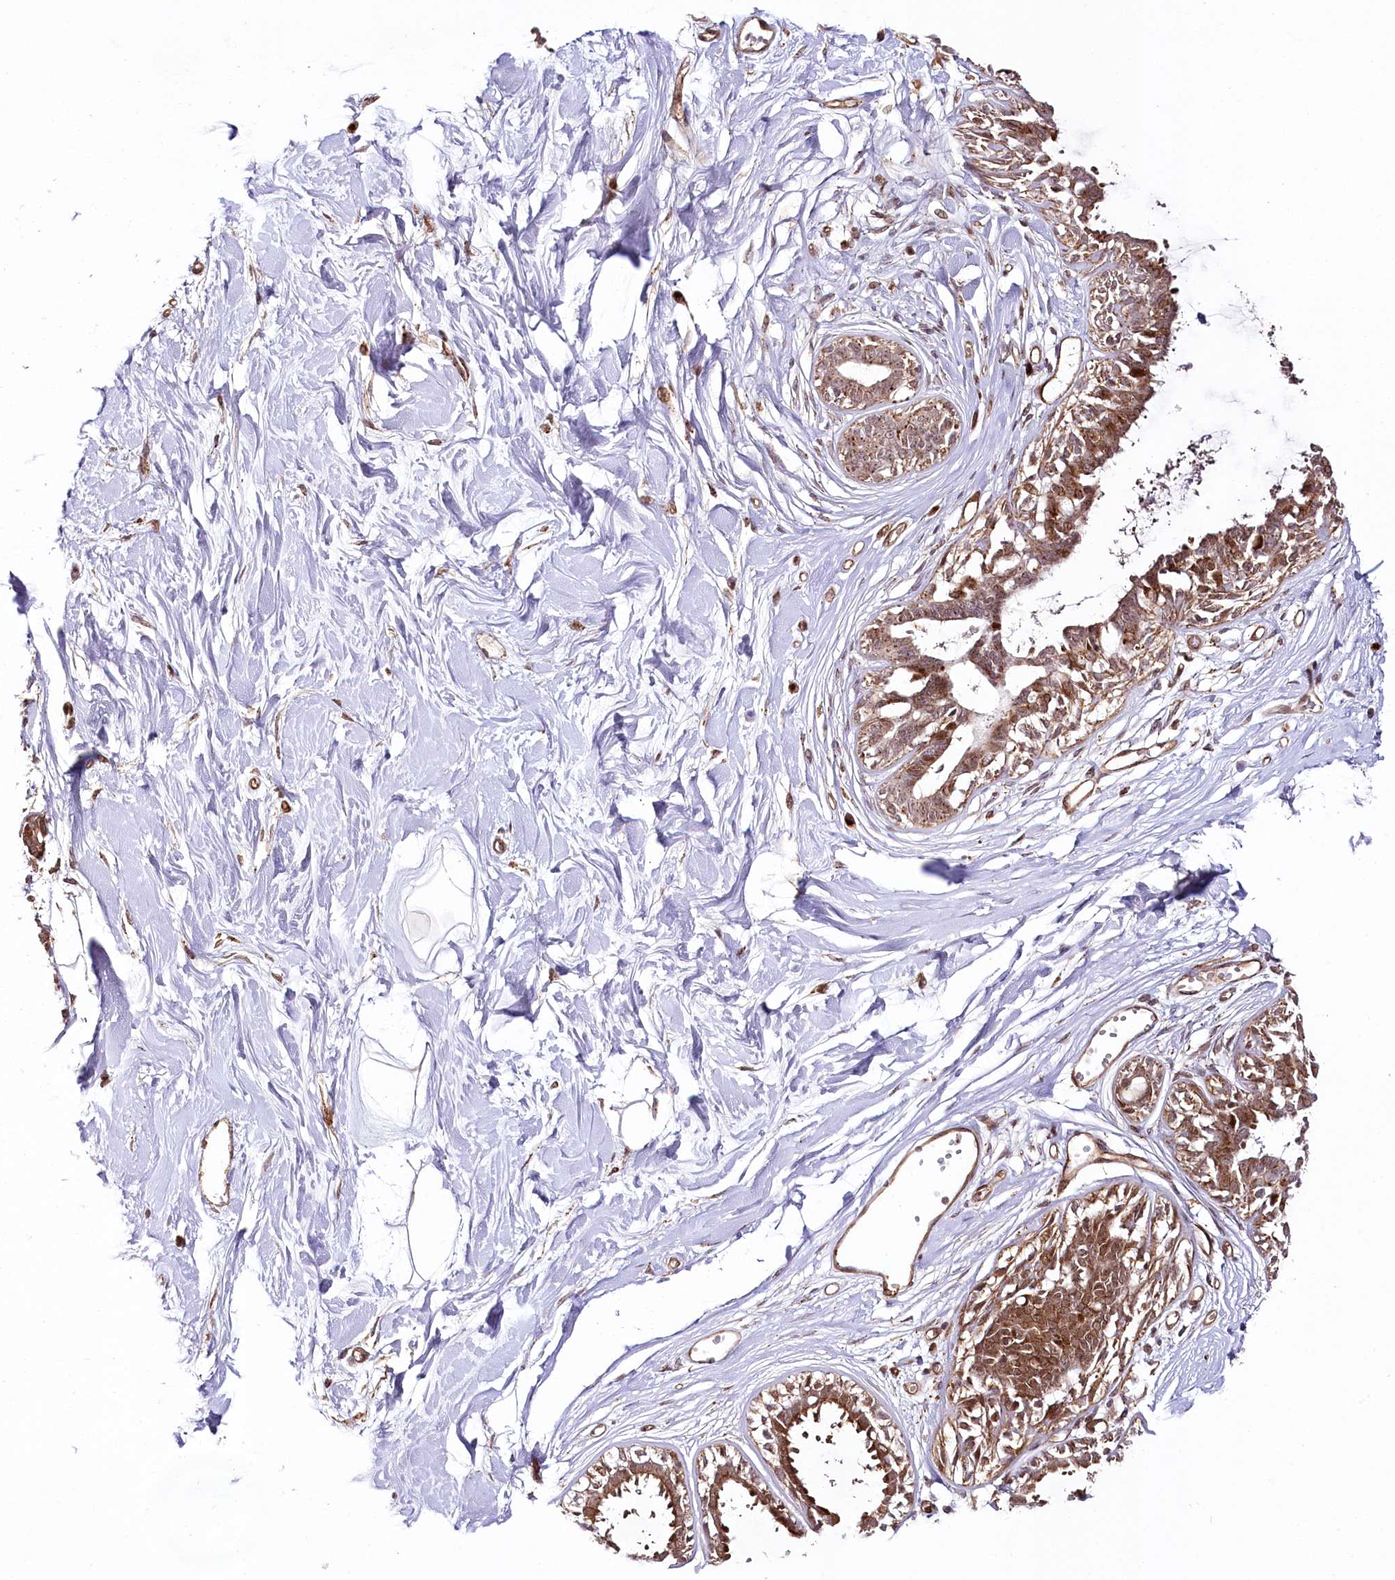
{"staining": {"intensity": "moderate", "quantity": "25%-75%", "location": "nuclear"}, "tissue": "breast", "cell_type": "Adipocytes", "image_type": "normal", "snomed": [{"axis": "morphology", "description": "Normal tissue, NOS"}, {"axis": "topography", "description": "Breast"}], "caption": "Protein expression analysis of benign breast demonstrates moderate nuclear positivity in approximately 25%-75% of adipocytes.", "gene": "COPG1", "patient": {"sex": "female", "age": 45}}